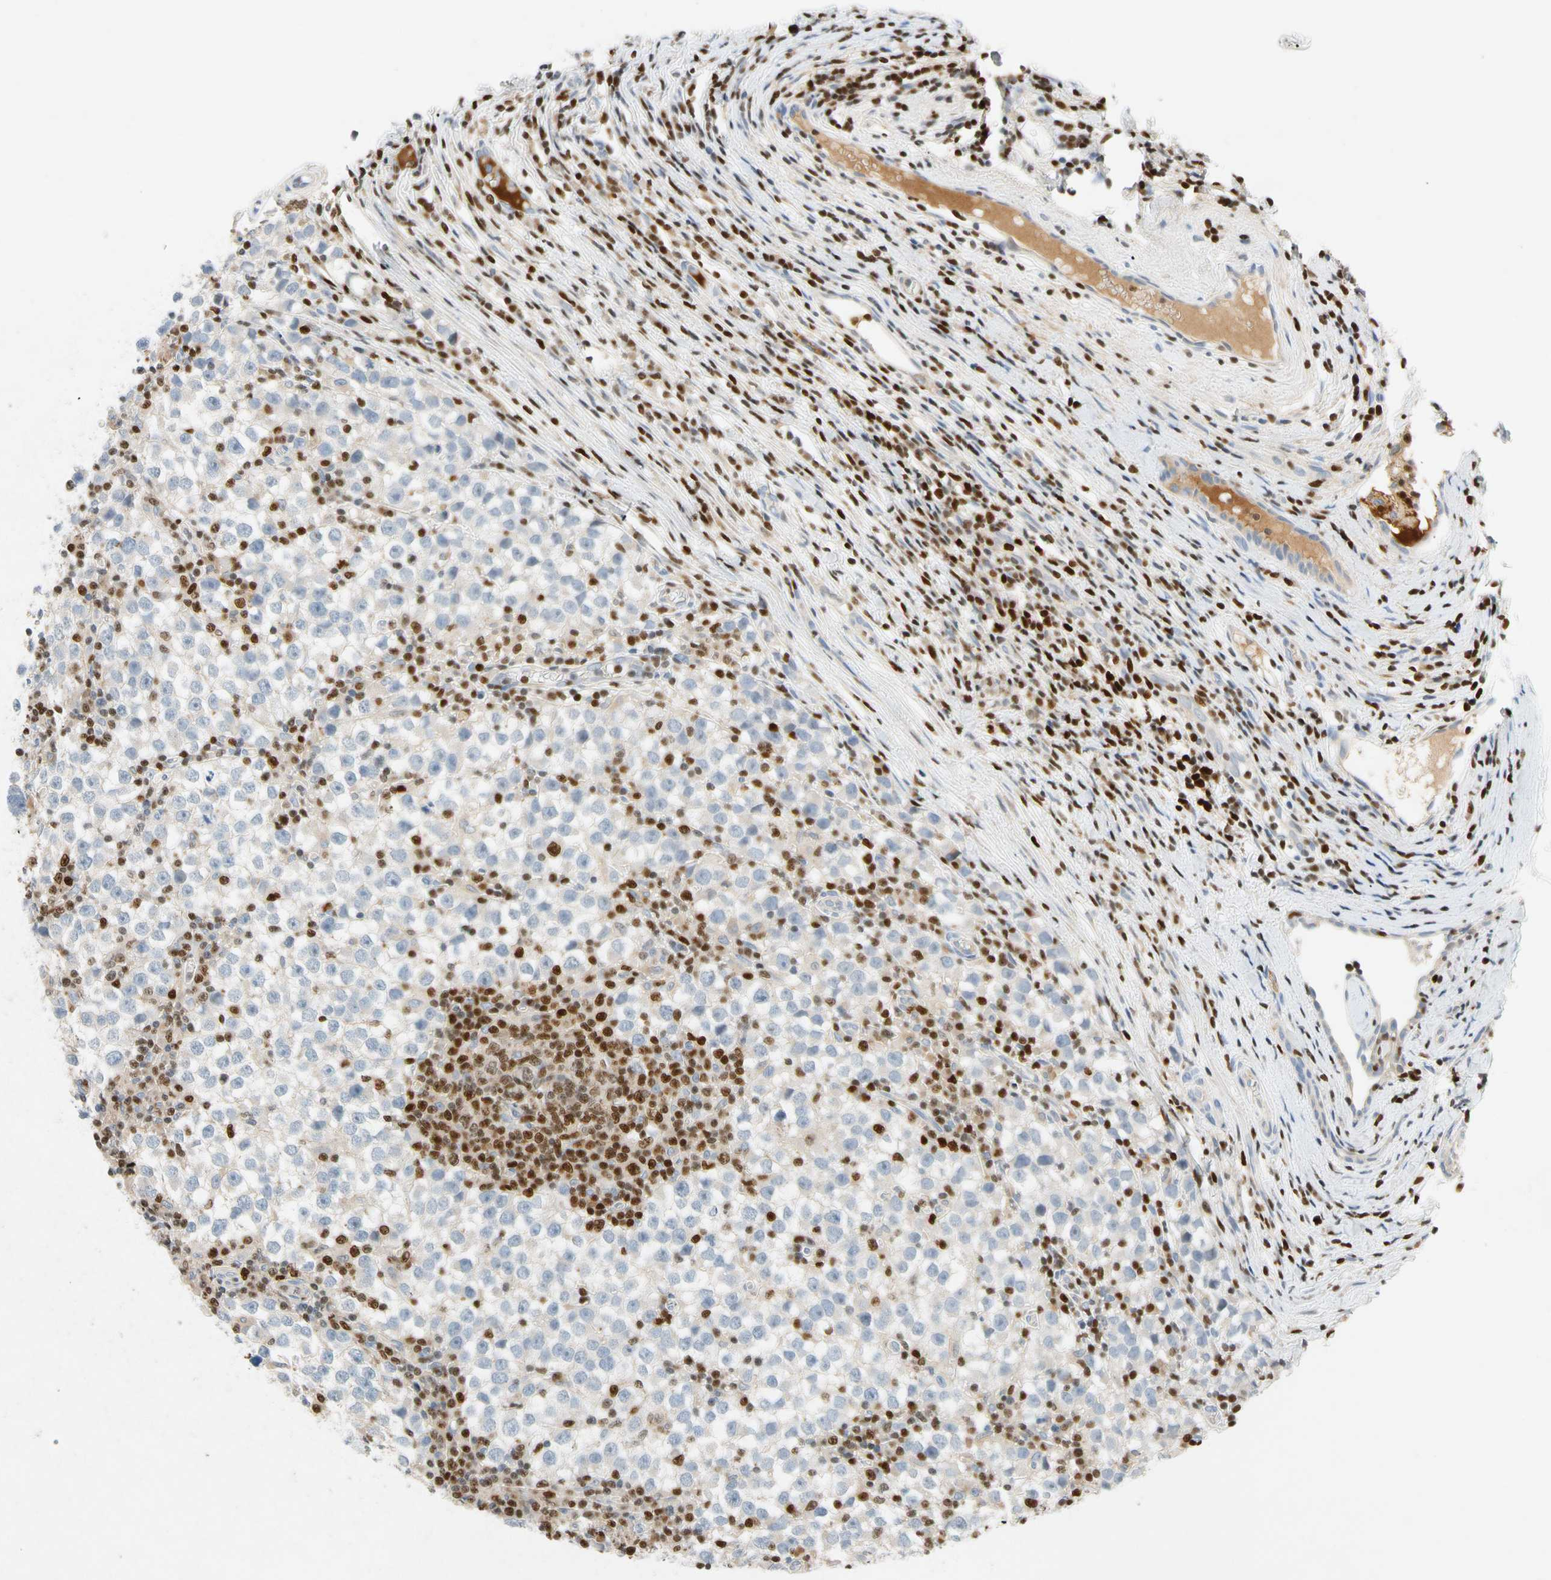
{"staining": {"intensity": "negative", "quantity": "none", "location": "none"}, "tissue": "testis cancer", "cell_type": "Tumor cells", "image_type": "cancer", "snomed": [{"axis": "morphology", "description": "Seminoma, NOS"}, {"axis": "topography", "description": "Testis"}], "caption": "Tumor cells are negative for brown protein staining in seminoma (testis). Brightfield microscopy of immunohistochemistry stained with DAB (3,3'-diaminobenzidine) (brown) and hematoxylin (blue), captured at high magnification.", "gene": "SP140", "patient": {"sex": "male", "age": 65}}